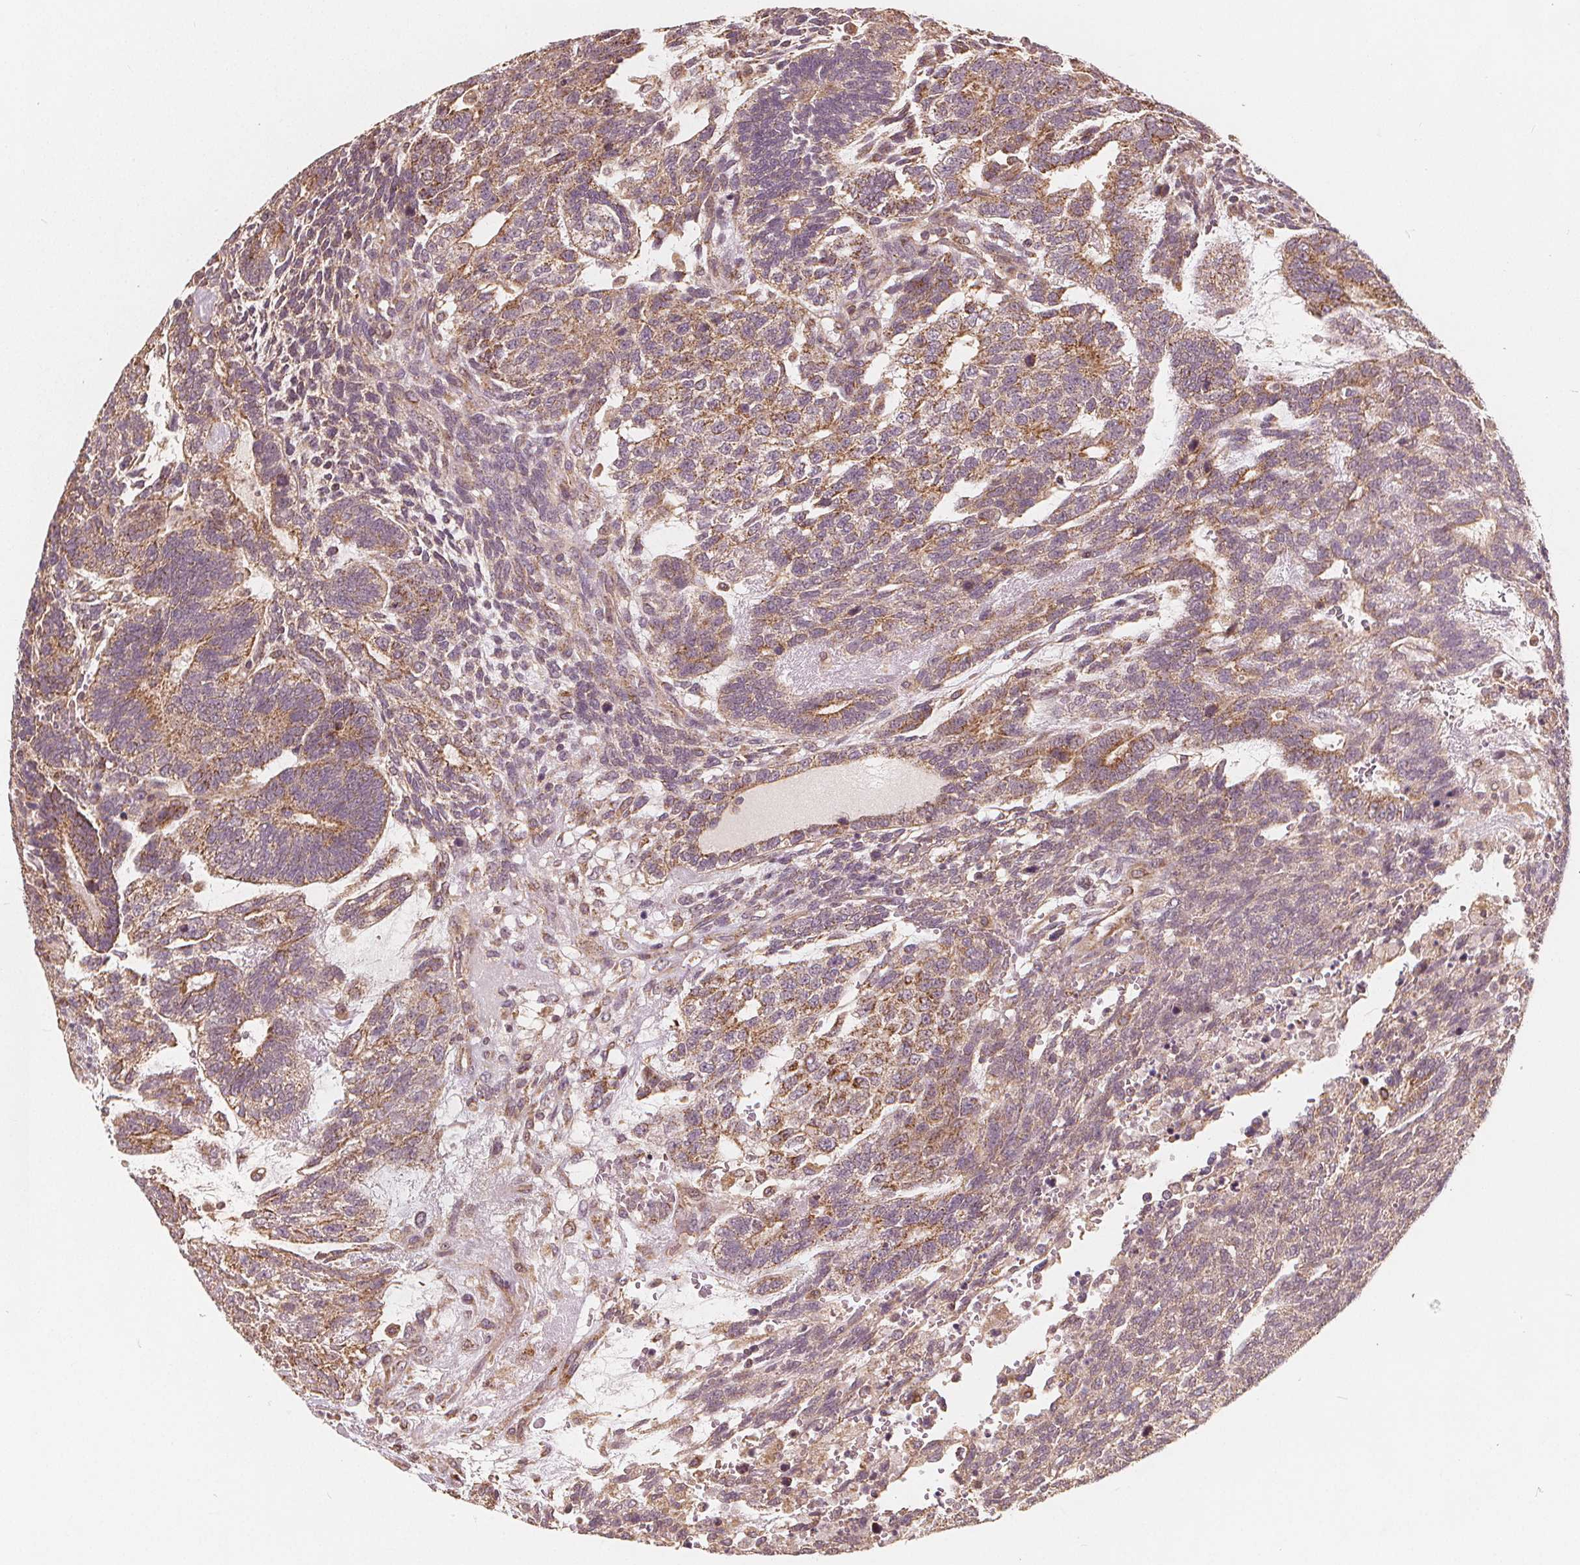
{"staining": {"intensity": "moderate", "quantity": ">75%", "location": "cytoplasmic/membranous"}, "tissue": "testis cancer", "cell_type": "Tumor cells", "image_type": "cancer", "snomed": [{"axis": "morphology", "description": "Carcinoma, Embryonal, NOS"}, {"axis": "topography", "description": "Testis"}], "caption": "Tumor cells exhibit medium levels of moderate cytoplasmic/membranous staining in approximately >75% of cells in human testis cancer (embryonal carcinoma). Nuclei are stained in blue.", "gene": "PEX26", "patient": {"sex": "male", "age": 23}}